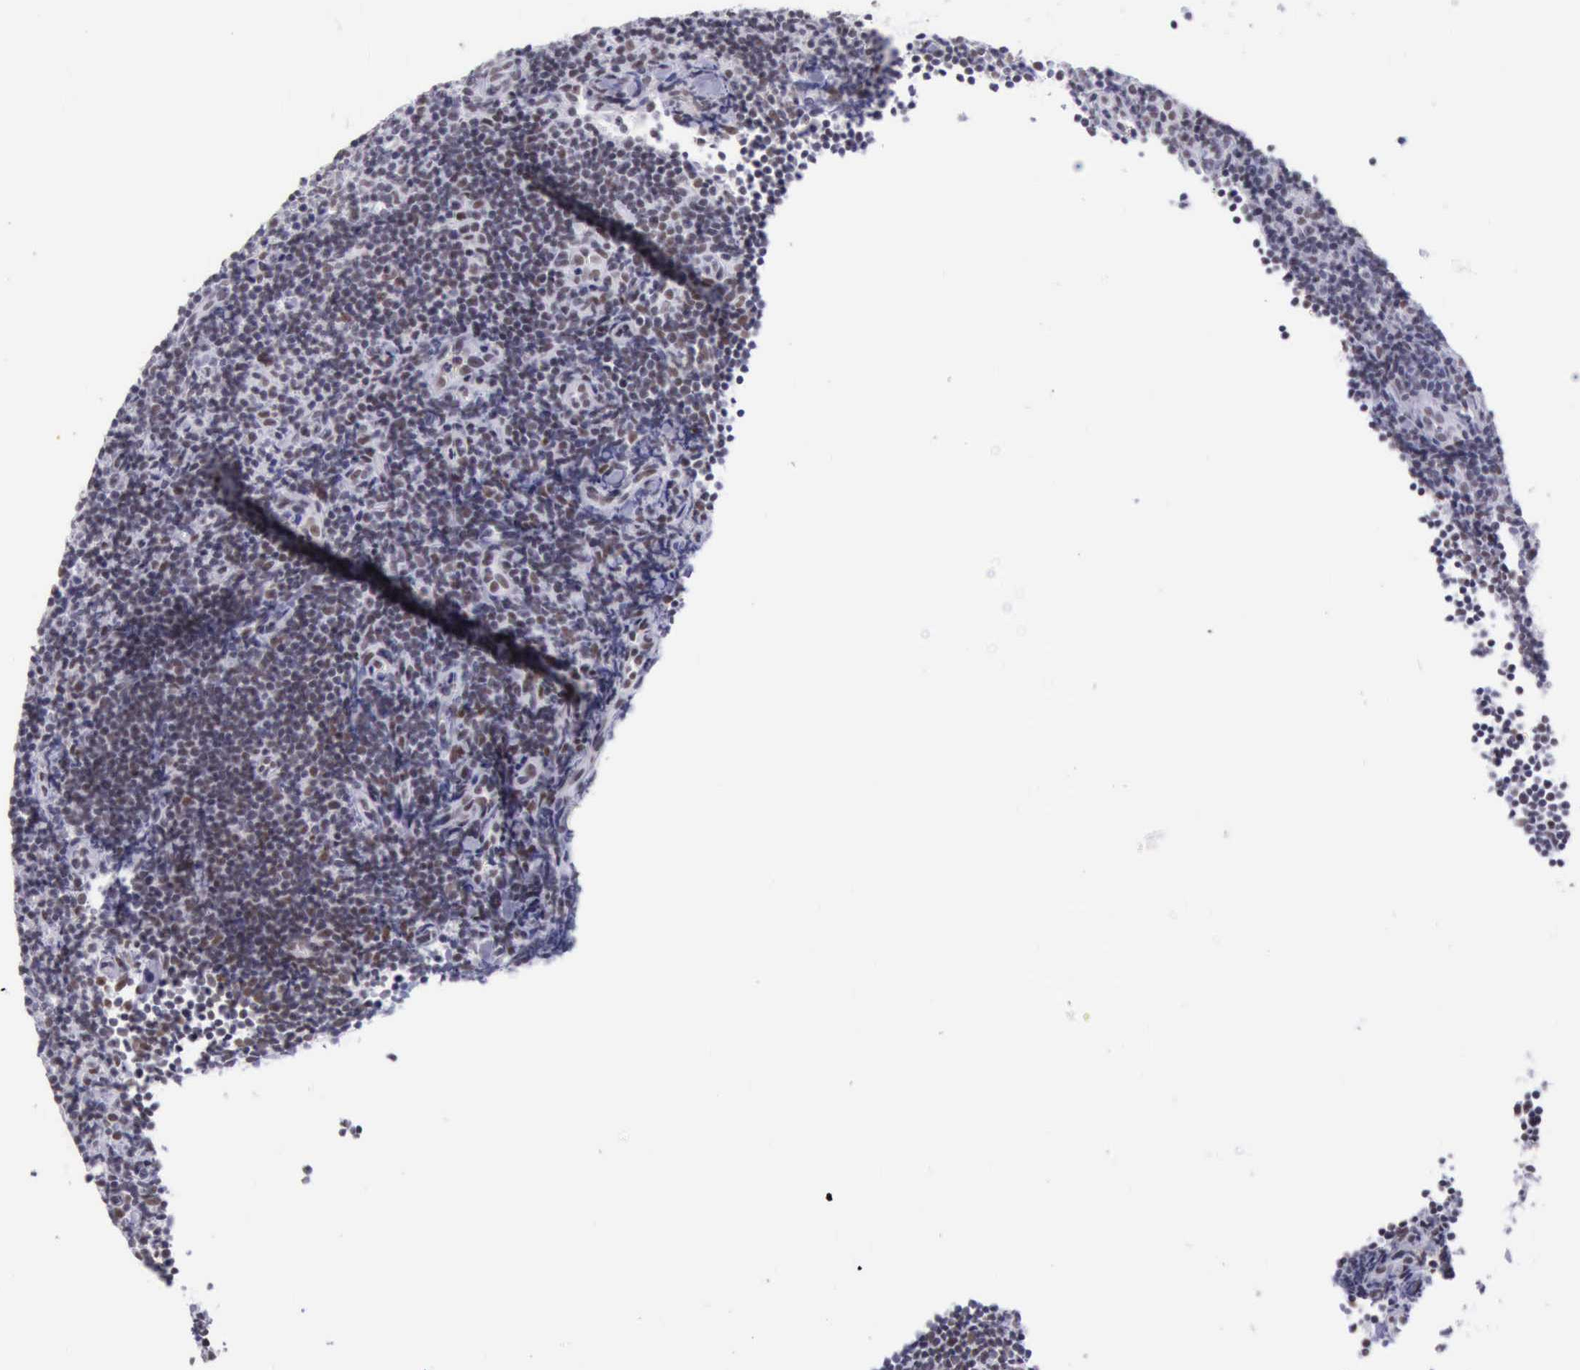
{"staining": {"intensity": "weak", "quantity": "<25%", "location": "nuclear"}, "tissue": "lymphoma", "cell_type": "Tumor cells", "image_type": "cancer", "snomed": [{"axis": "morphology", "description": "Malignant lymphoma, non-Hodgkin's type, Low grade"}, {"axis": "topography", "description": "Lymph node"}], "caption": "Immunohistochemical staining of lymphoma exhibits no significant expression in tumor cells.", "gene": "EP300", "patient": {"sex": "male", "age": 49}}